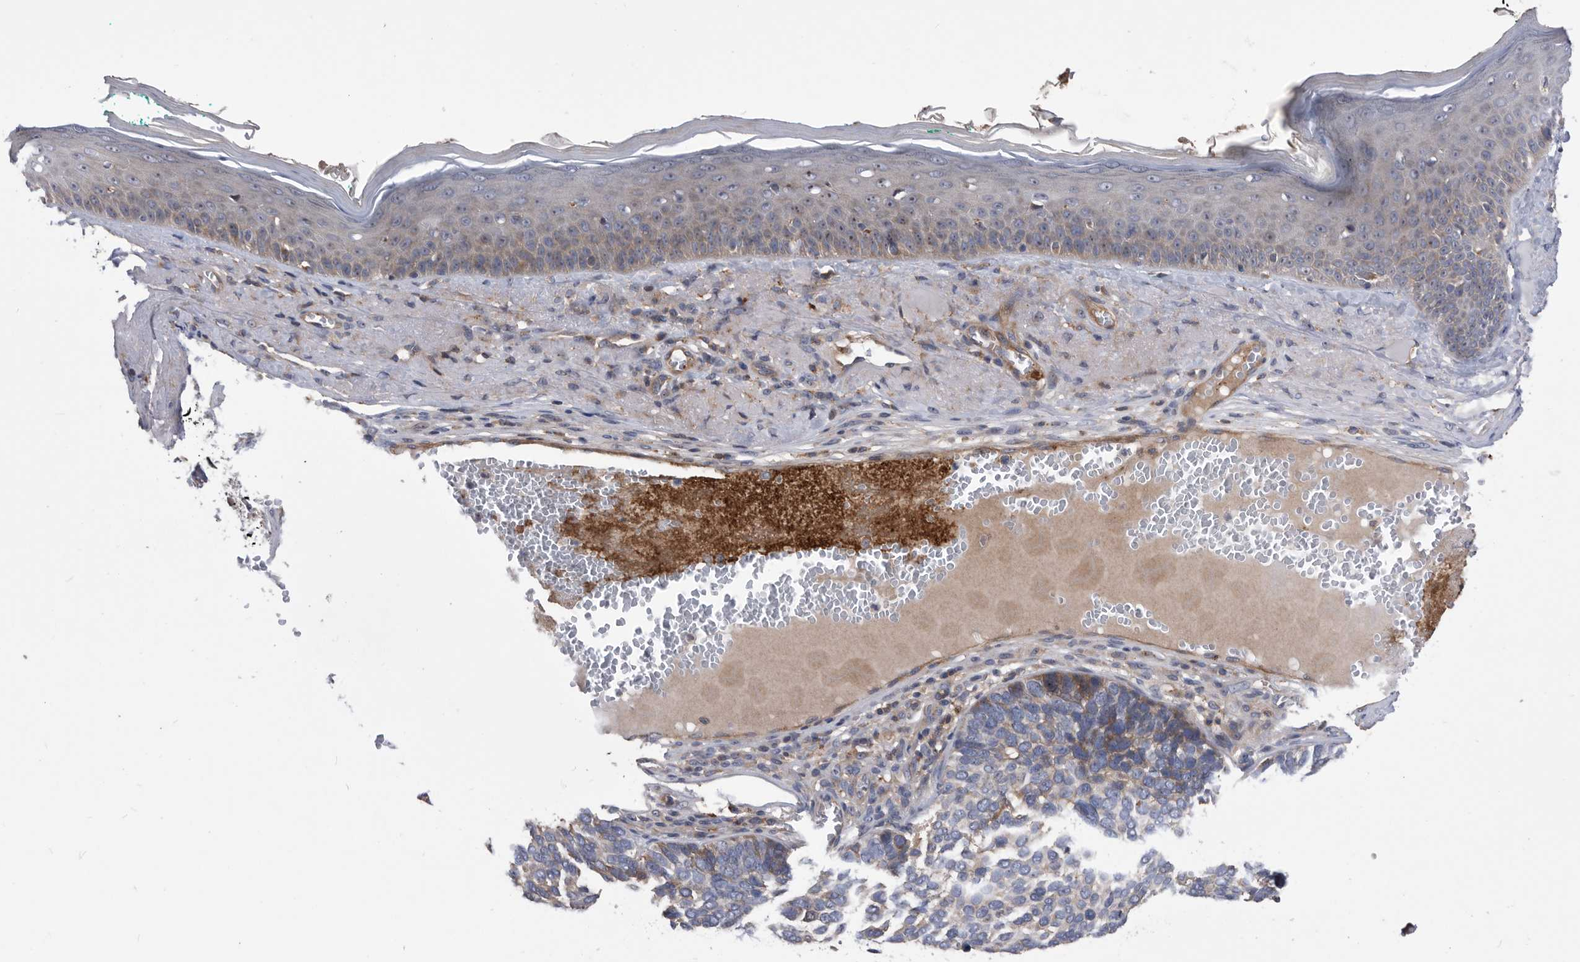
{"staining": {"intensity": "moderate", "quantity": "<25%", "location": "cytoplasmic/membranous"}, "tissue": "skin cancer", "cell_type": "Tumor cells", "image_type": "cancer", "snomed": [{"axis": "morphology", "description": "Basal cell carcinoma"}, {"axis": "topography", "description": "Skin"}], "caption": "Protein expression analysis of basal cell carcinoma (skin) shows moderate cytoplasmic/membranous expression in about <25% of tumor cells. The protein of interest is stained brown, and the nuclei are stained in blue (DAB (3,3'-diaminobenzidine) IHC with brightfield microscopy, high magnification).", "gene": "BAIAP3", "patient": {"sex": "male", "age": 62}}